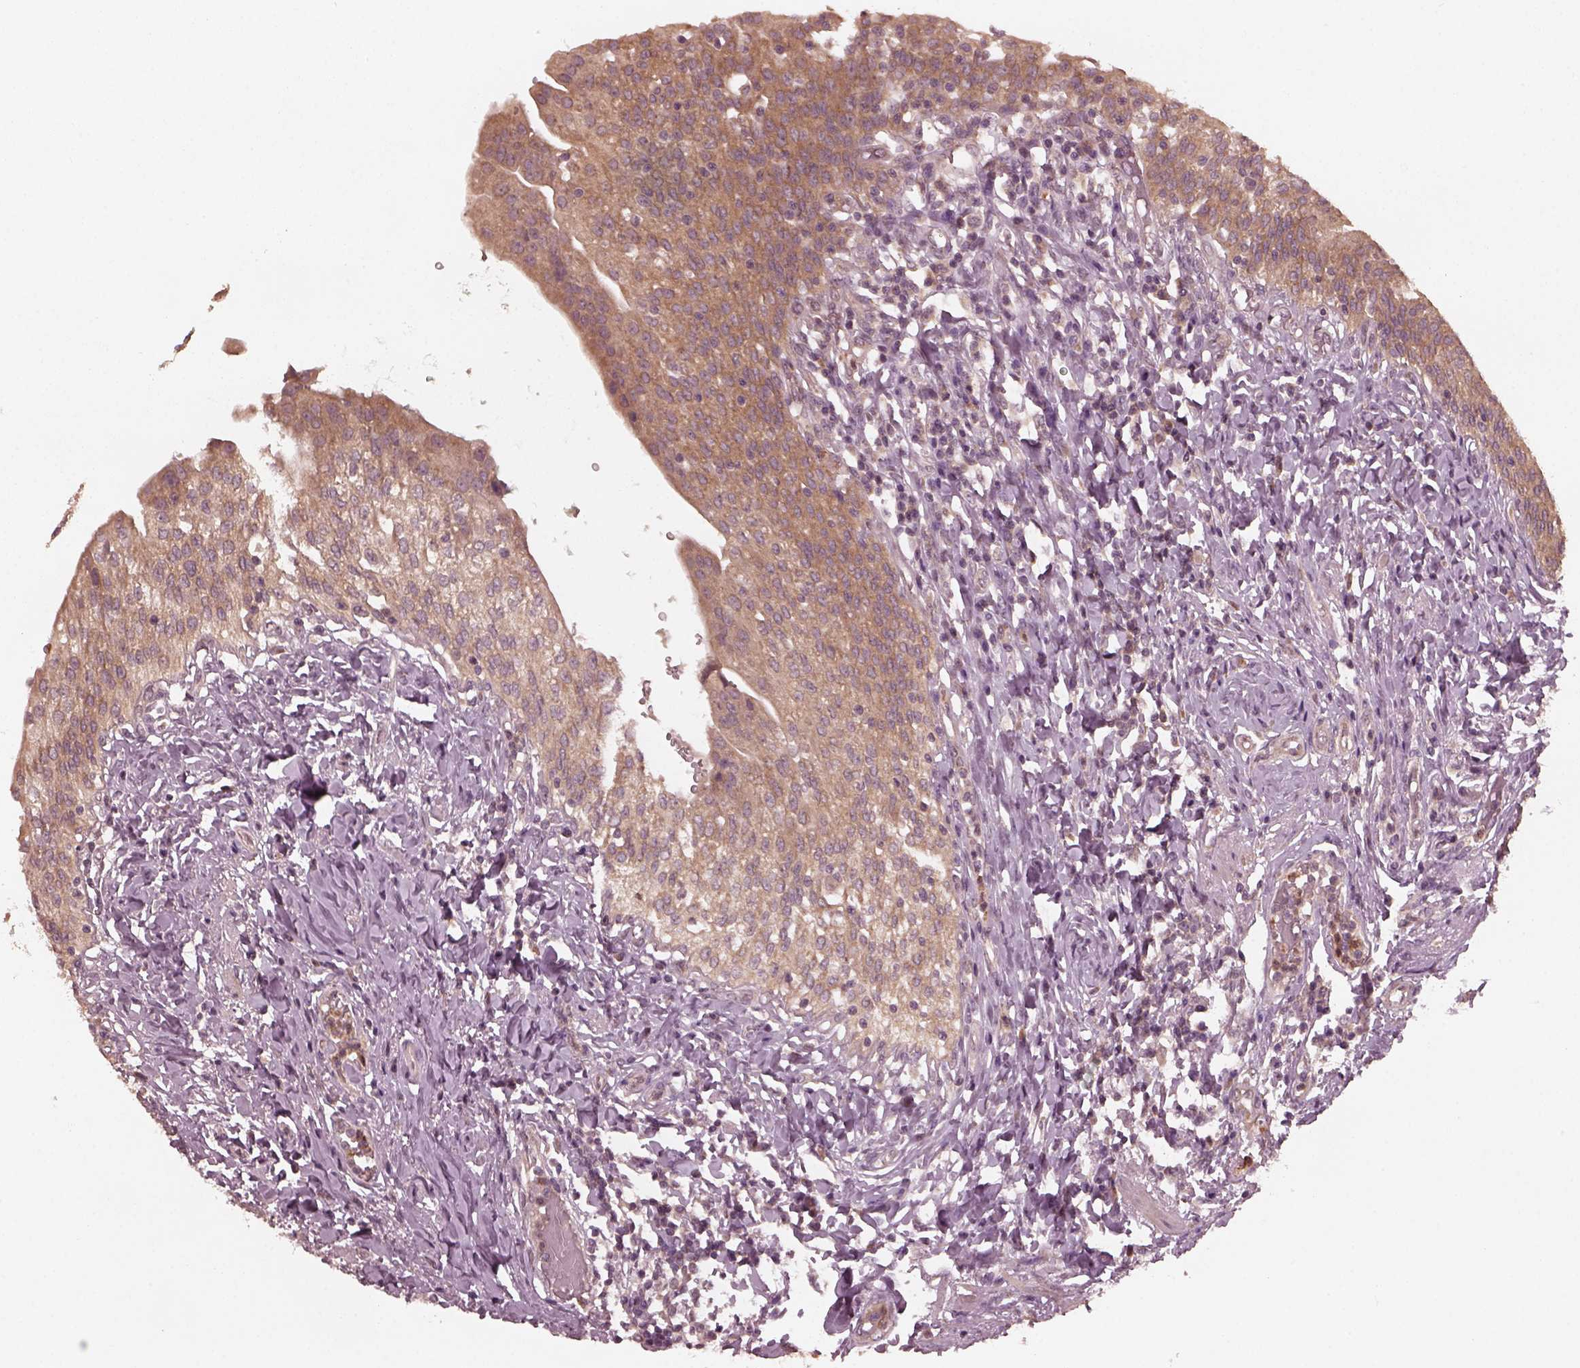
{"staining": {"intensity": "moderate", "quantity": ">75%", "location": "cytoplasmic/membranous"}, "tissue": "urinary bladder", "cell_type": "Urothelial cells", "image_type": "normal", "snomed": [{"axis": "morphology", "description": "Normal tissue, NOS"}, {"axis": "morphology", "description": "Inflammation, NOS"}, {"axis": "topography", "description": "Urinary bladder"}], "caption": "This is a histology image of immunohistochemistry staining of normal urinary bladder, which shows moderate expression in the cytoplasmic/membranous of urothelial cells.", "gene": "FAF2", "patient": {"sex": "male", "age": 64}}